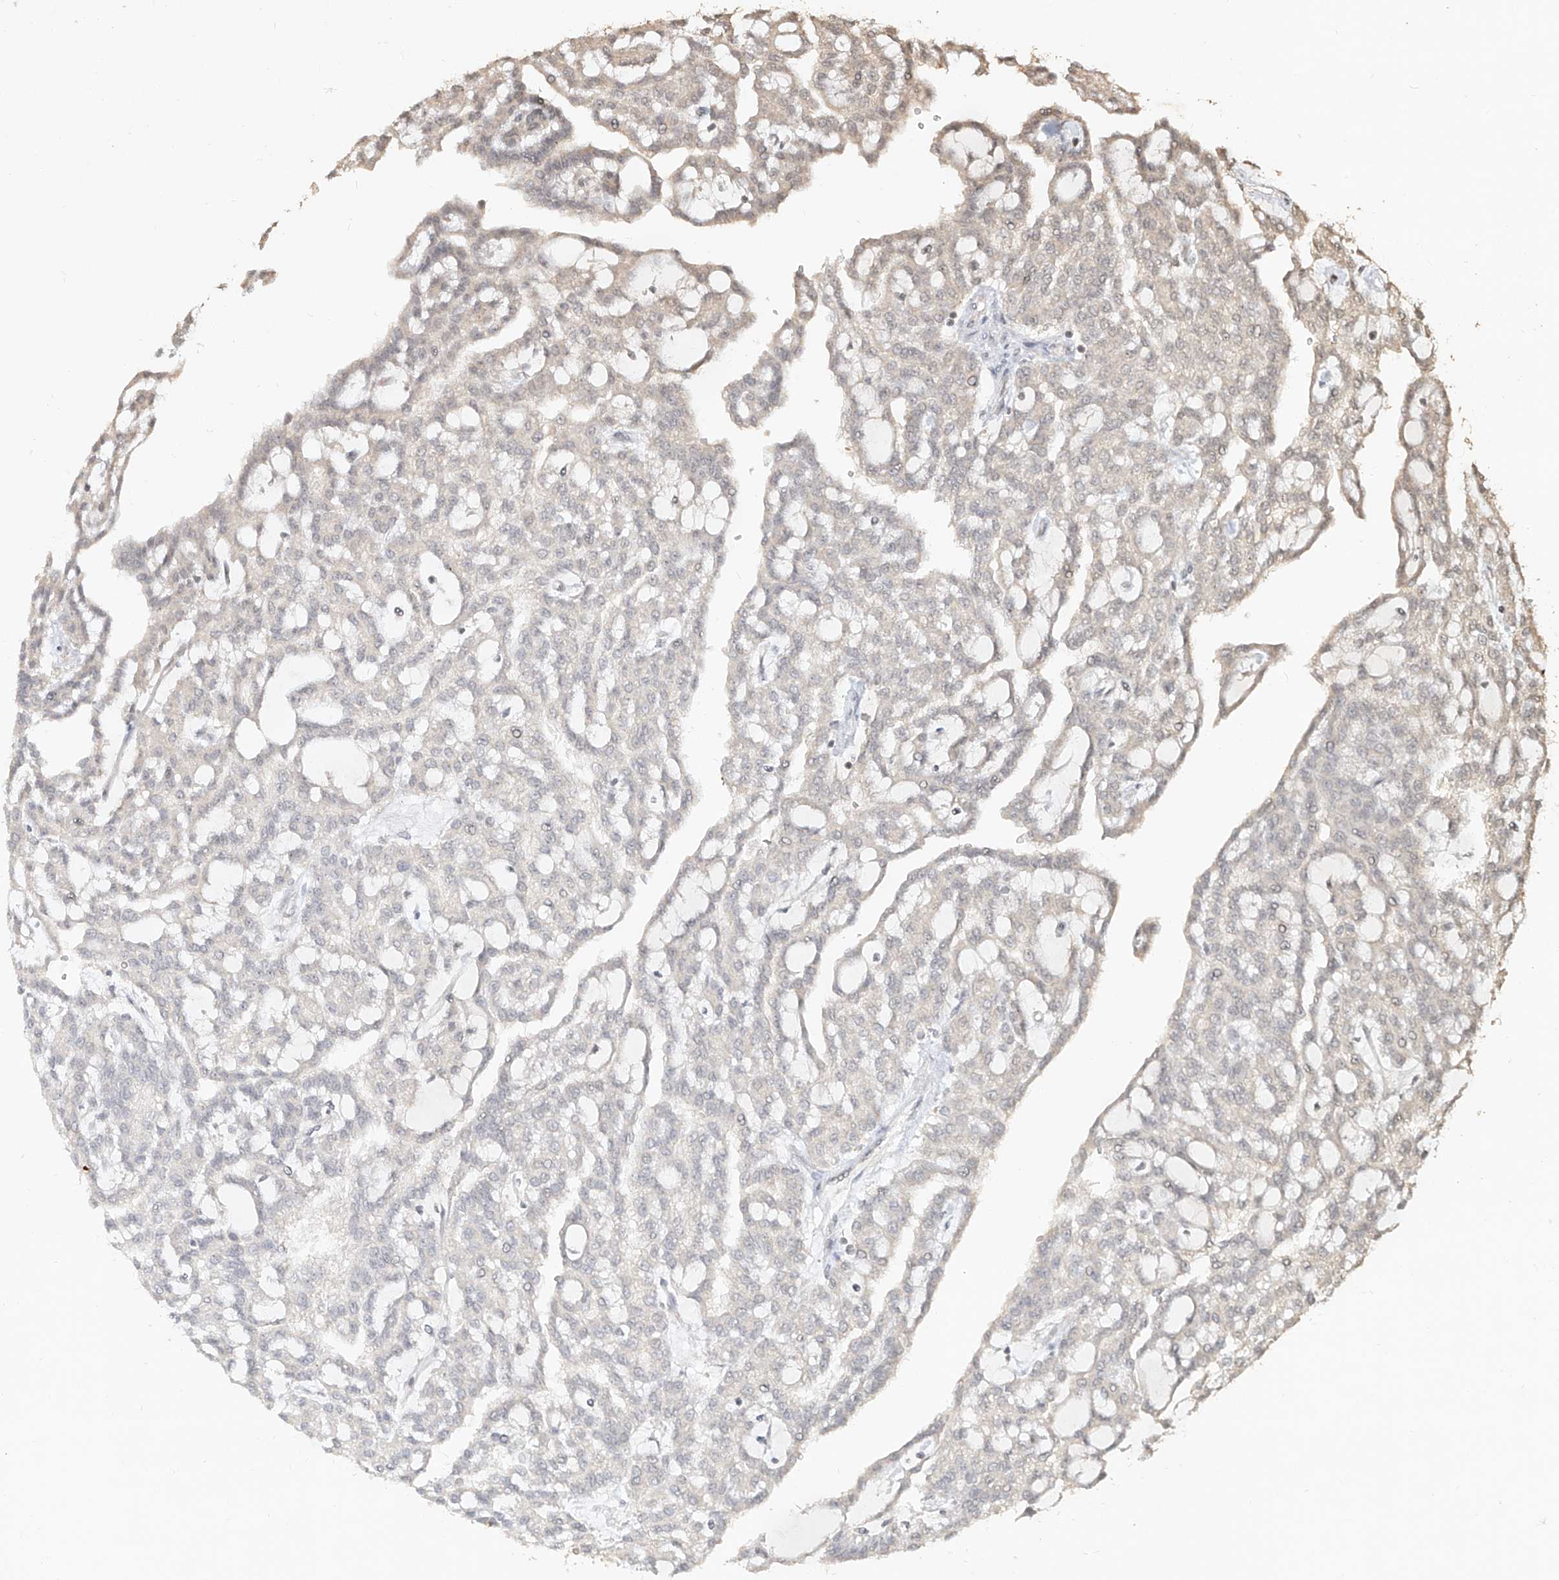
{"staining": {"intensity": "weak", "quantity": "<25%", "location": "cytoplasmic/membranous,nuclear"}, "tissue": "renal cancer", "cell_type": "Tumor cells", "image_type": "cancer", "snomed": [{"axis": "morphology", "description": "Adenocarcinoma, NOS"}, {"axis": "topography", "description": "Kidney"}], "caption": "Immunohistochemistry (IHC) histopathology image of renal cancer stained for a protein (brown), which exhibits no staining in tumor cells. (DAB IHC, high magnification).", "gene": "UBE2K", "patient": {"sex": "male", "age": 63}}